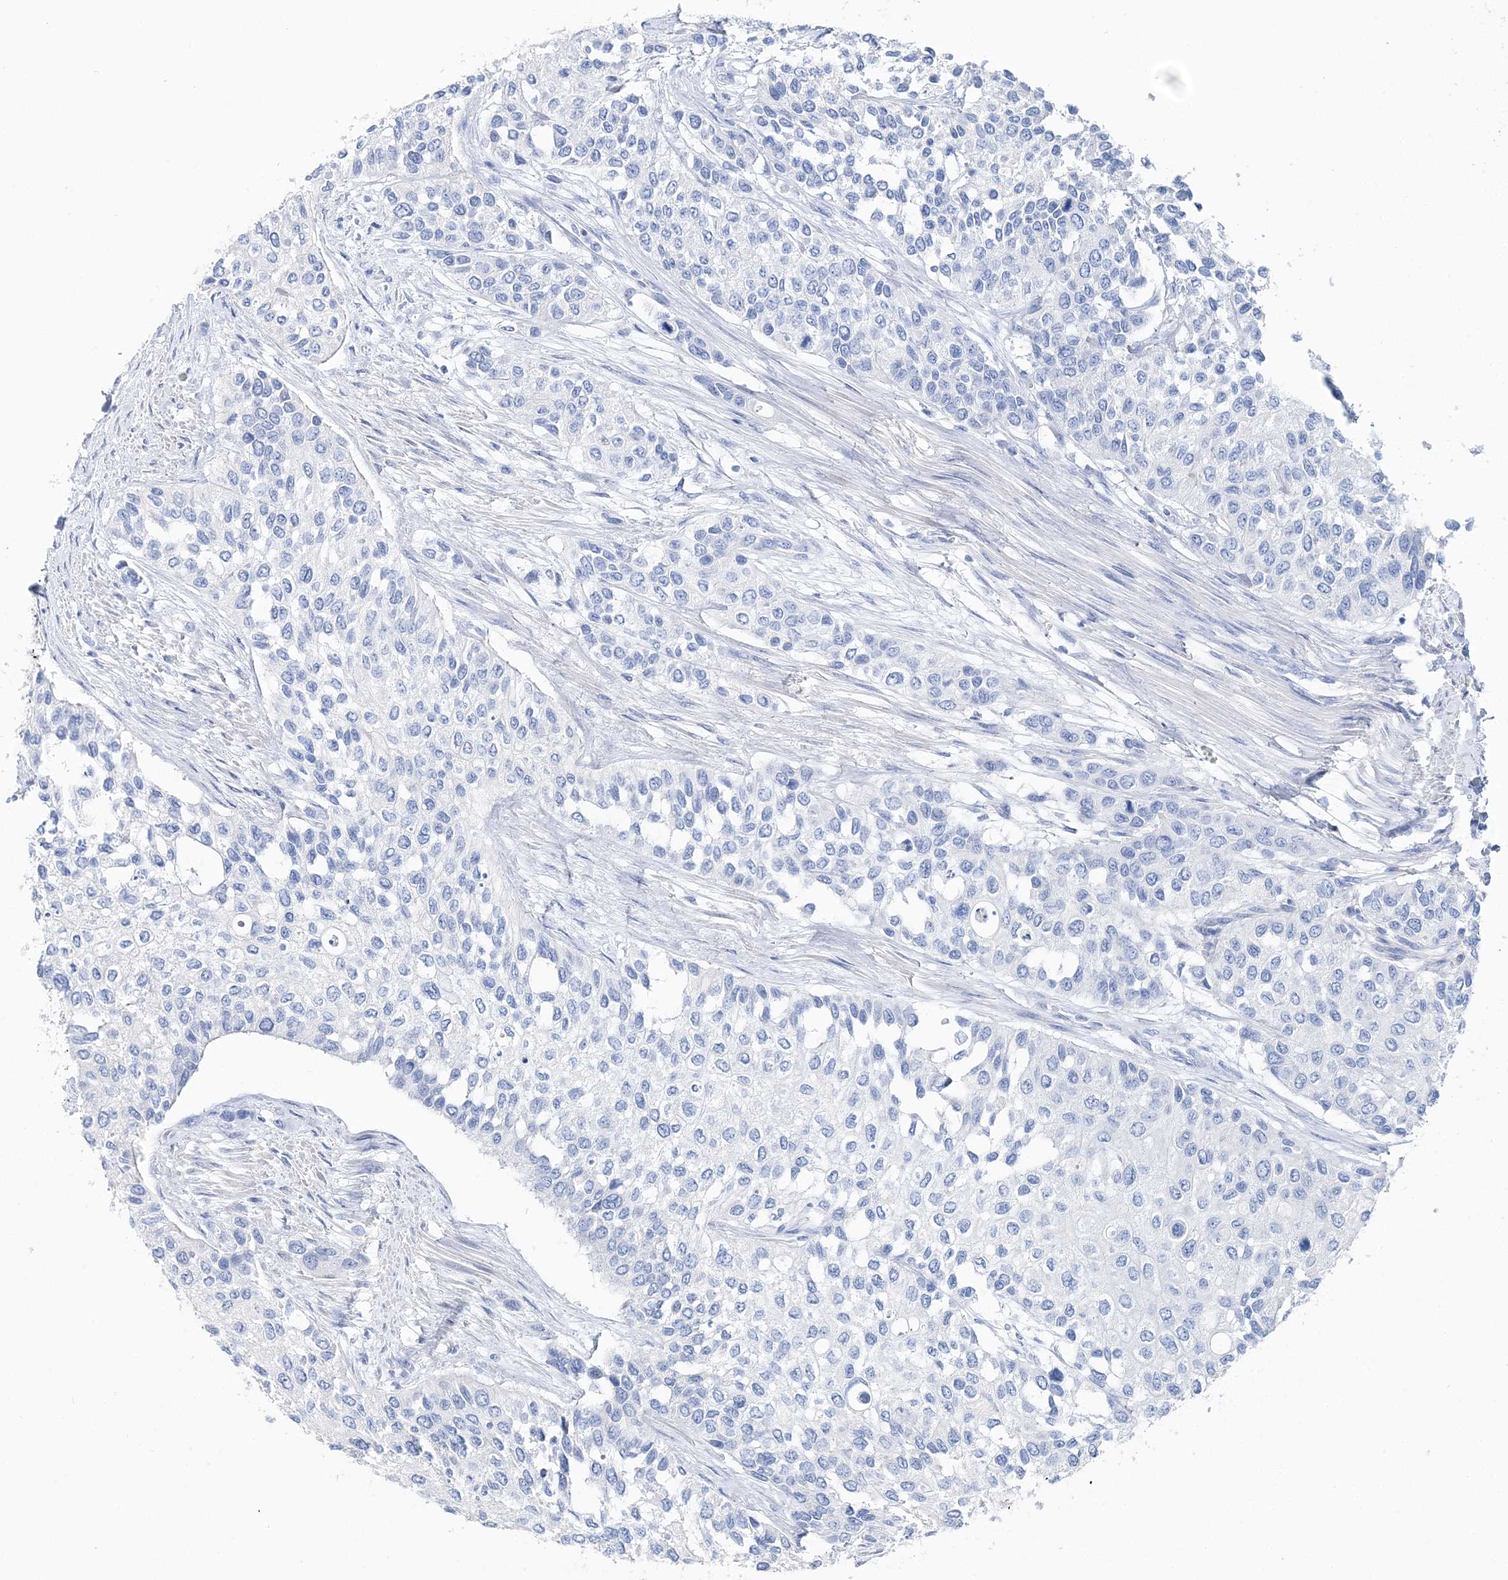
{"staining": {"intensity": "negative", "quantity": "none", "location": "none"}, "tissue": "urothelial cancer", "cell_type": "Tumor cells", "image_type": "cancer", "snomed": [{"axis": "morphology", "description": "Normal tissue, NOS"}, {"axis": "morphology", "description": "Urothelial carcinoma, High grade"}, {"axis": "topography", "description": "Vascular tissue"}, {"axis": "topography", "description": "Urinary bladder"}], "caption": "Urothelial cancer was stained to show a protein in brown. There is no significant staining in tumor cells.", "gene": "TSPYL6", "patient": {"sex": "female", "age": 56}}